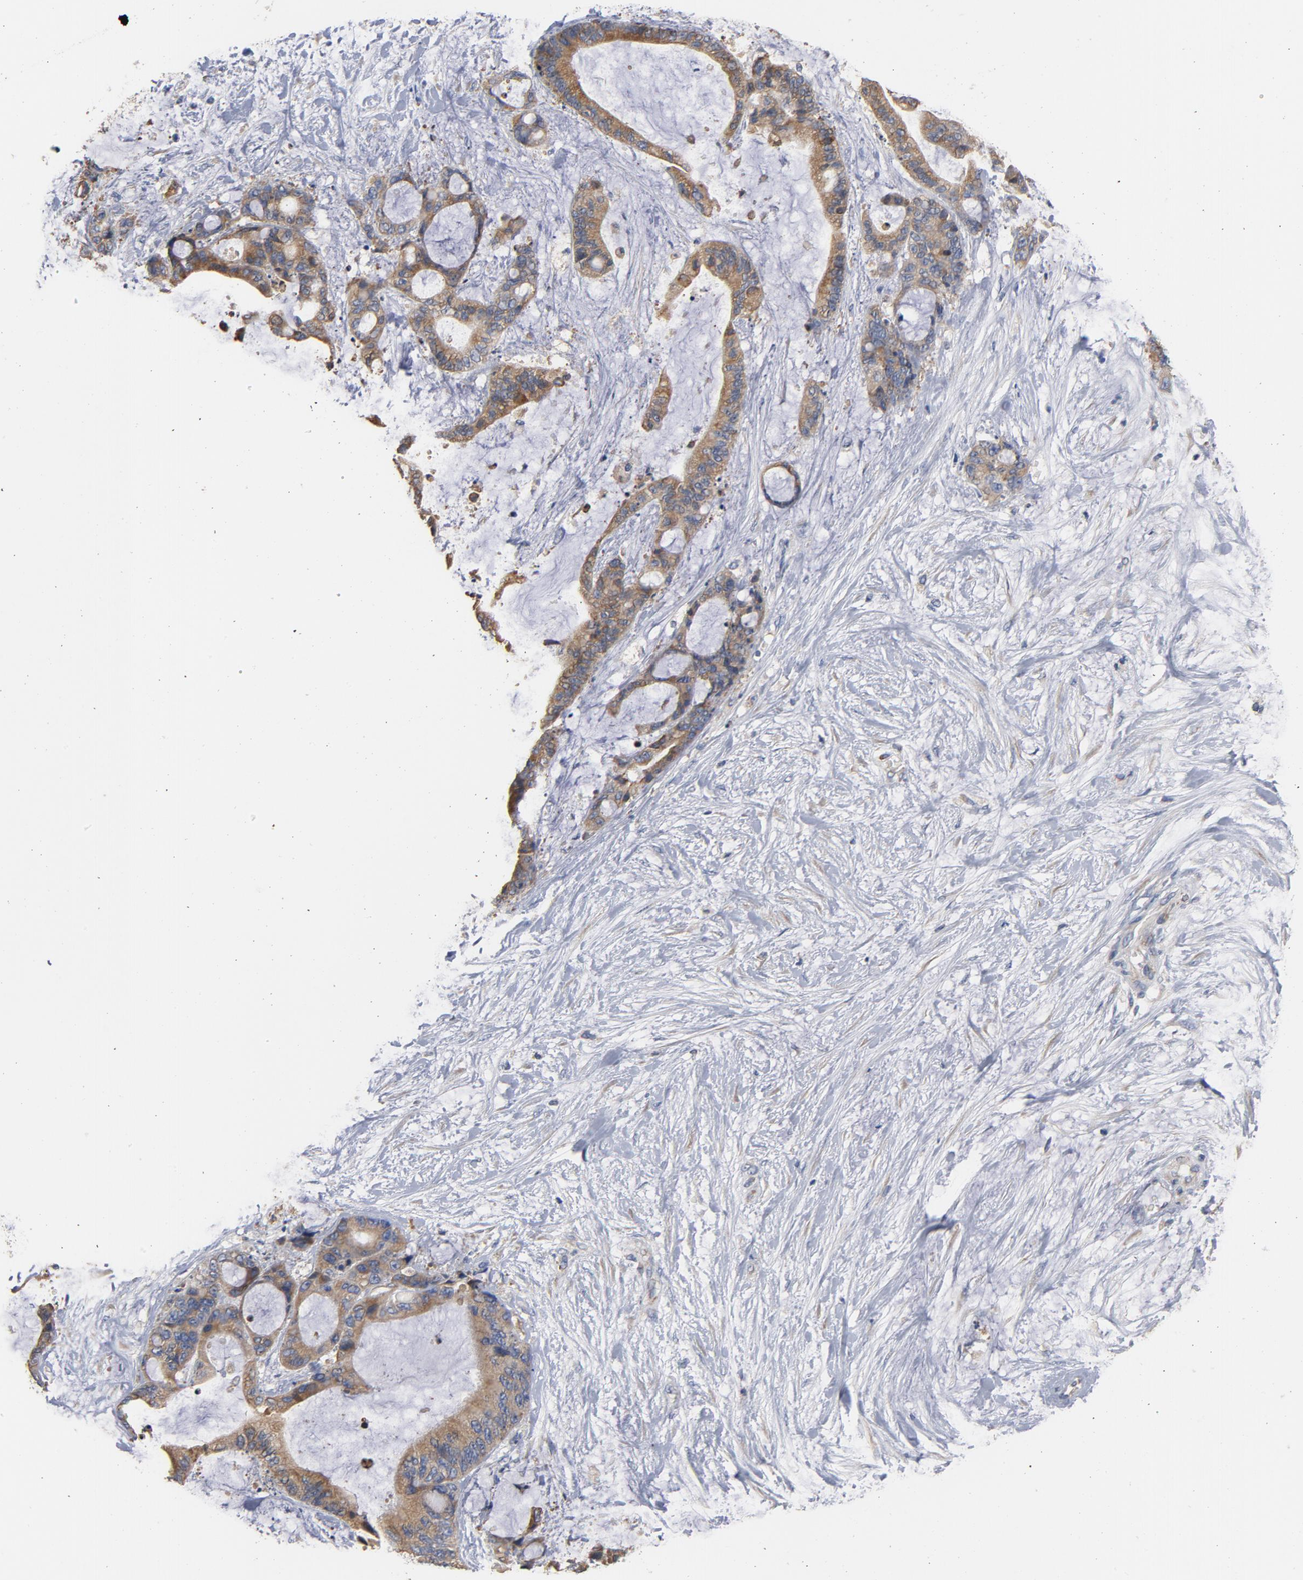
{"staining": {"intensity": "moderate", "quantity": ">75%", "location": "cytoplasmic/membranous"}, "tissue": "liver cancer", "cell_type": "Tumor cells", "image_type": "cancer", "snomed": [{"axis": "morphology", "description": "Cholangiocarcinoma"}, {"axis": "topography", "description": "Liver"}], "caption": "Cholangiocarcinoma (liver) stained with a protein marker demonstrates moderate staining in tumor cells.", "gene": "TLR4", "patient": {"sex": "female", "age": 73}}